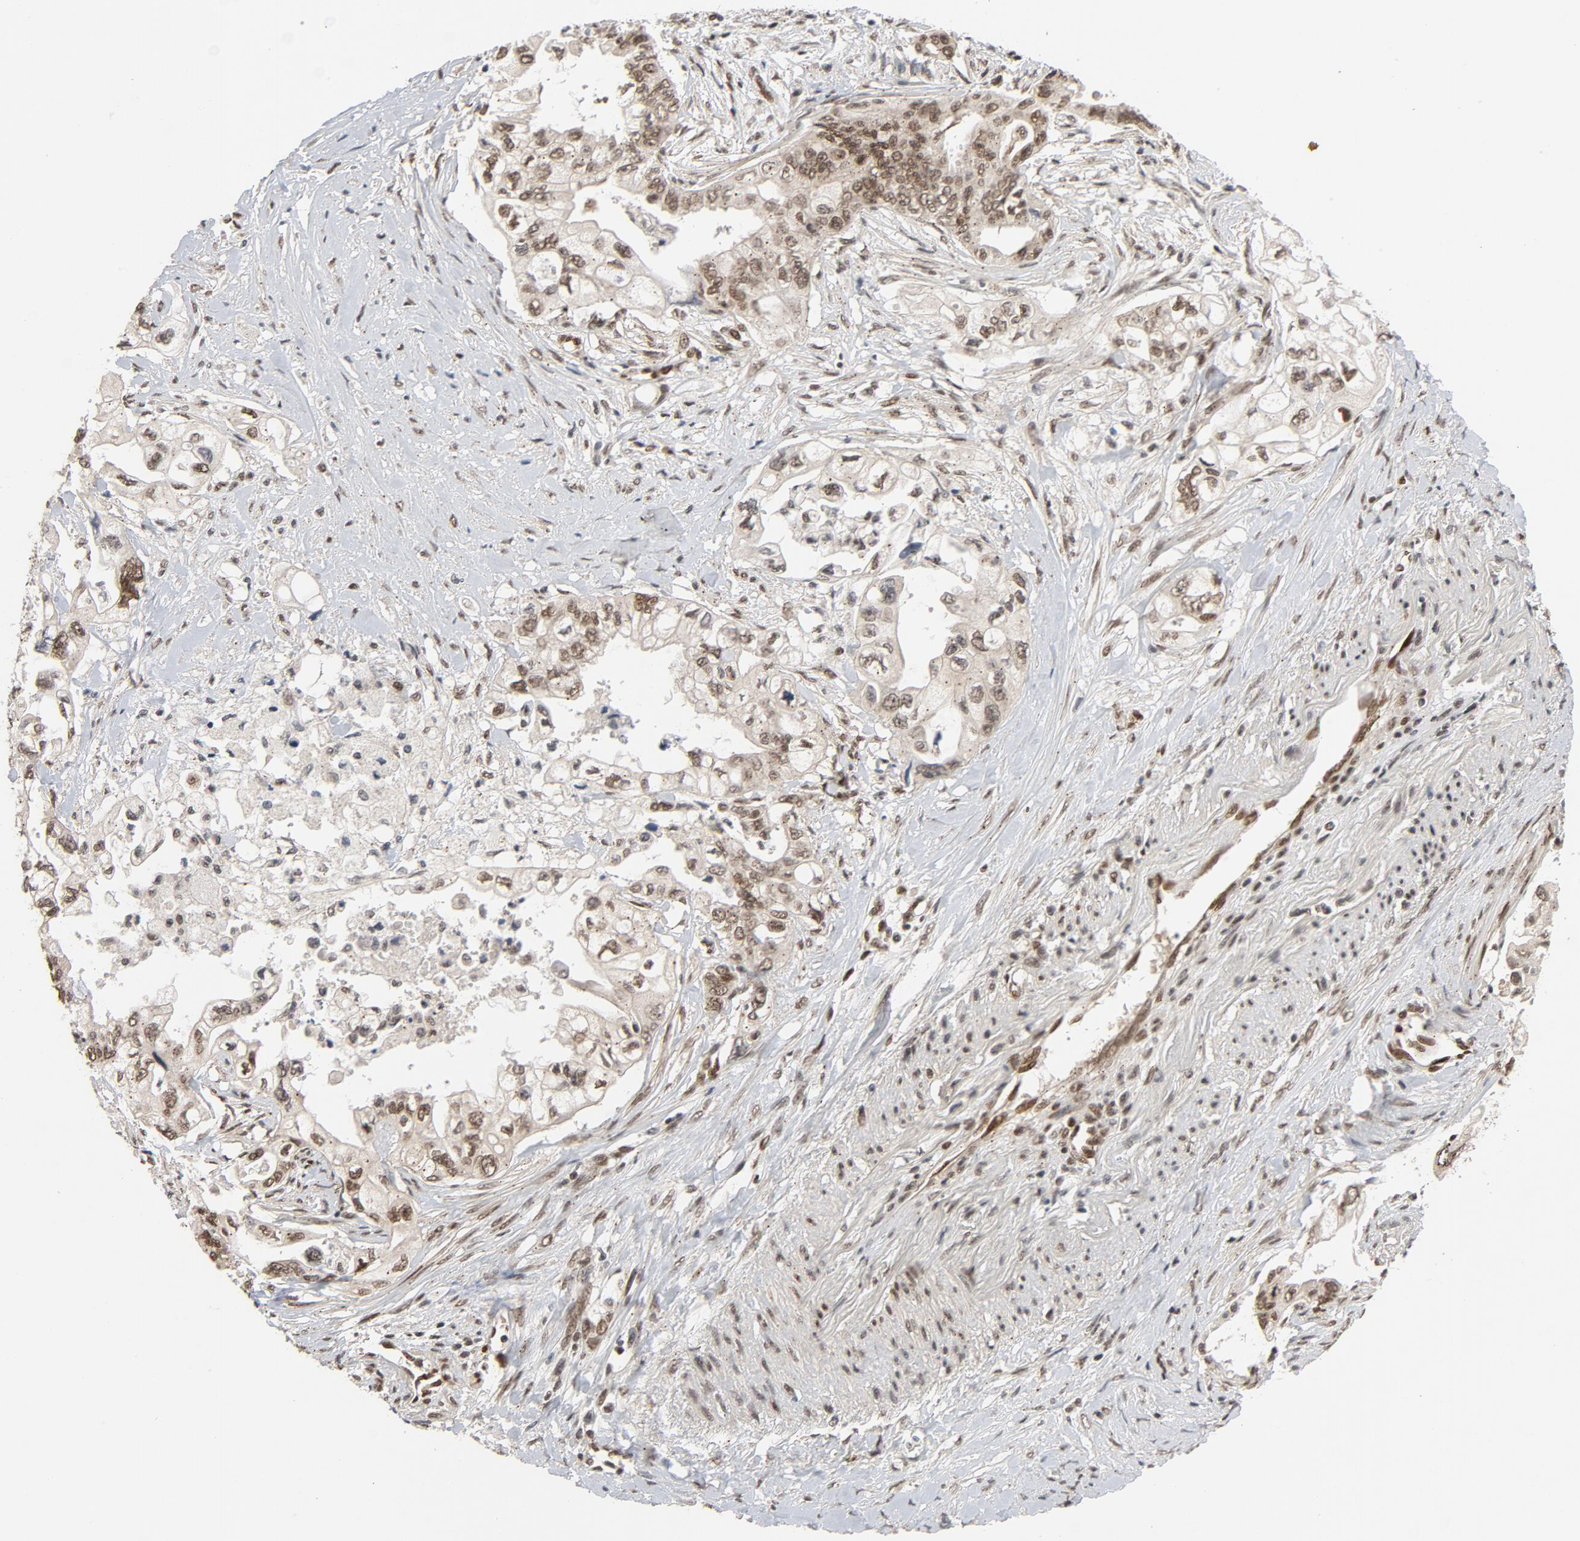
{"staining": {"intensity": "moderate", "quantity": ">75%", "location": "nuclear"}, "tissue": "pancreatic cancer", "cell_type": "Tumor cells", "image_type": "cancer", "snomed": [{"axis": "morphology", "description": "Normal tissue, NOS"}, {"axis": "topography", "description": "Pancreas"}], "caption": "Moderate nuclear positivity is present in about >75% of tumor cells in pancreatic cancer. (brown staining indicates protein expression, while blue staining denotes nuclei).", "gene": "SMARCD1", "patient": {"sex": "male", "age": 42}}